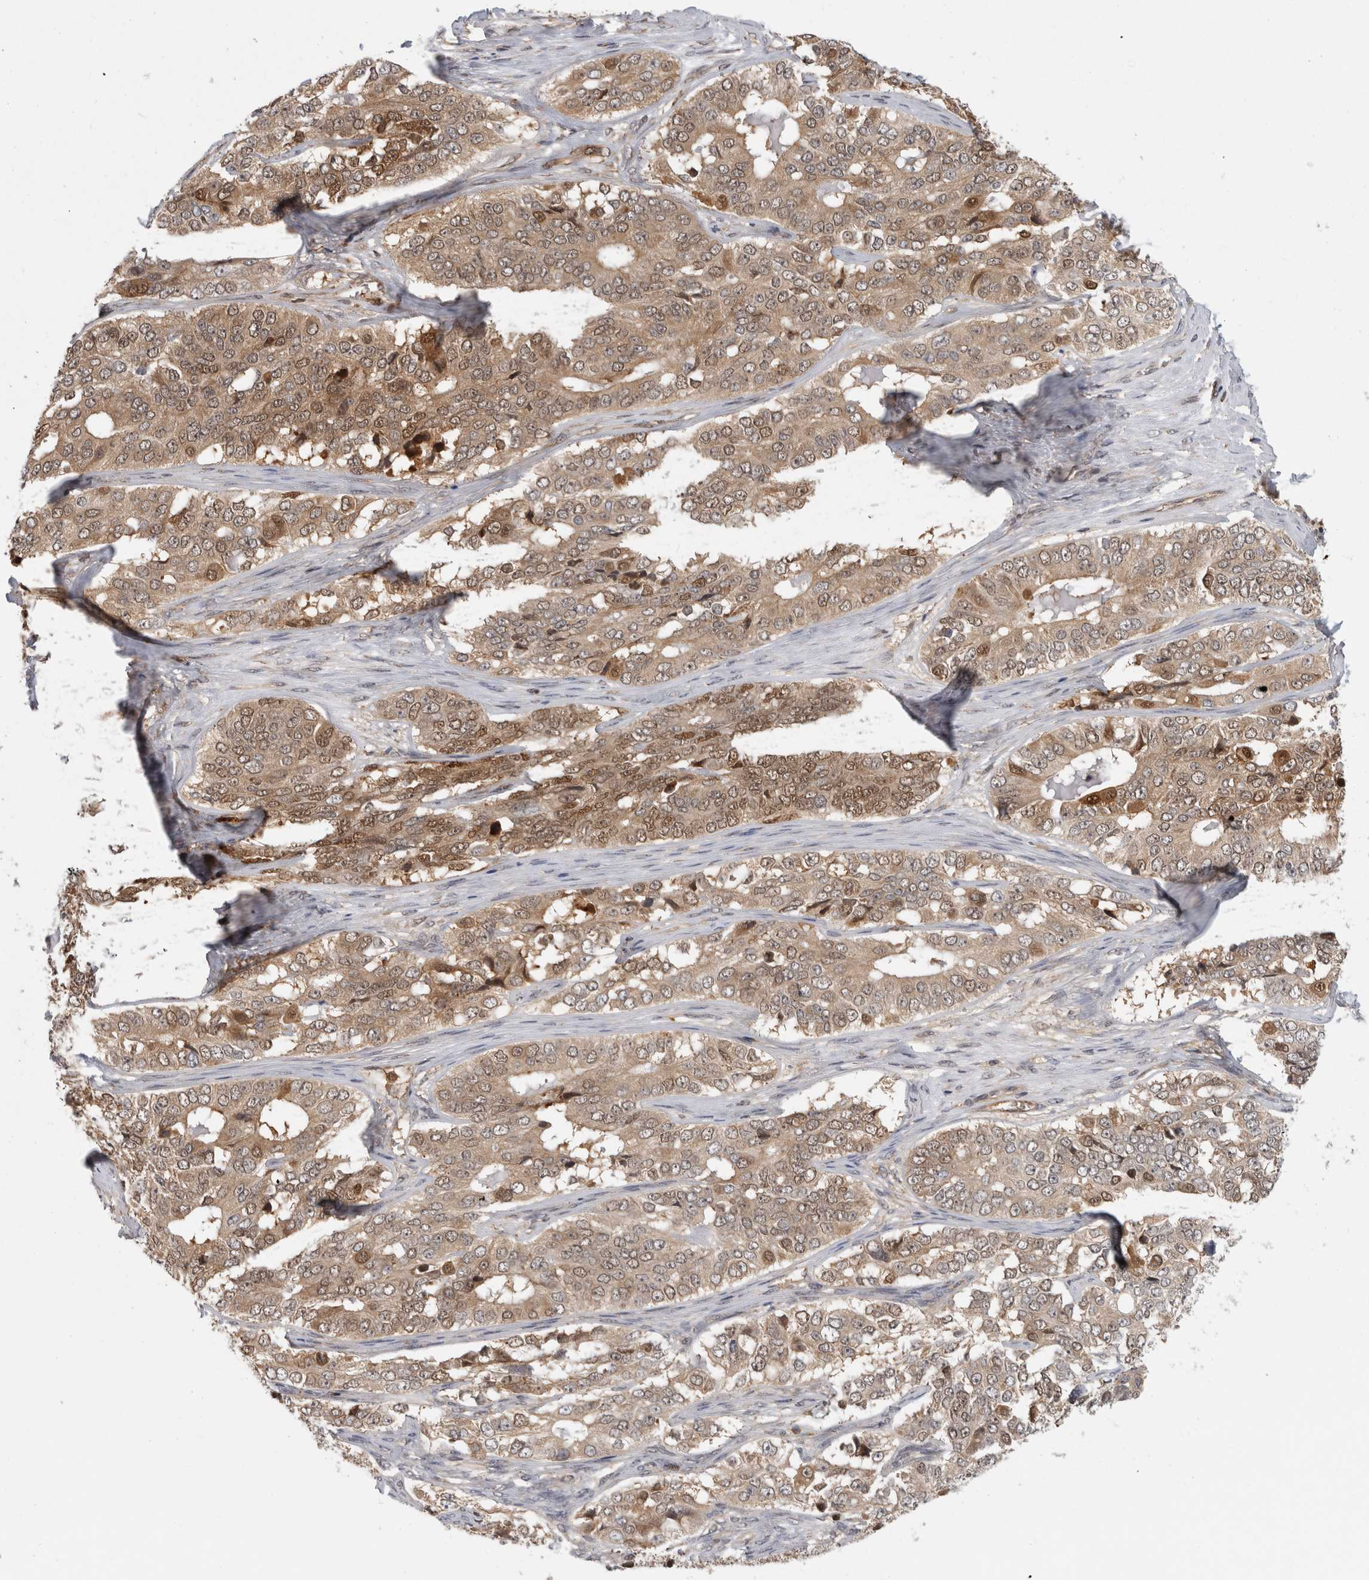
{"staining": {"intensity": "weak", "quantity": ">75%", "location": "cytoplasmic/membranous,nuclear"}, "tissue": "ovarian cancer", "cell_type": "Tumor cells", "image_type": "cancer", "snomed": [{"axis": "morphology", "description": "Carcinoma, endometroid"}, {"axis": "topography", "description": "Ovary"}], "caption": "Tumor cells show low levels of weak cytoplasmic/membranous and nuclear positivity in approximately >75% of cells in human ovarian endometroid carcinoma. Nuclei are stained in blue.", "gene": "ASTN2", "patient": {"sex": "female", "age": 51}}